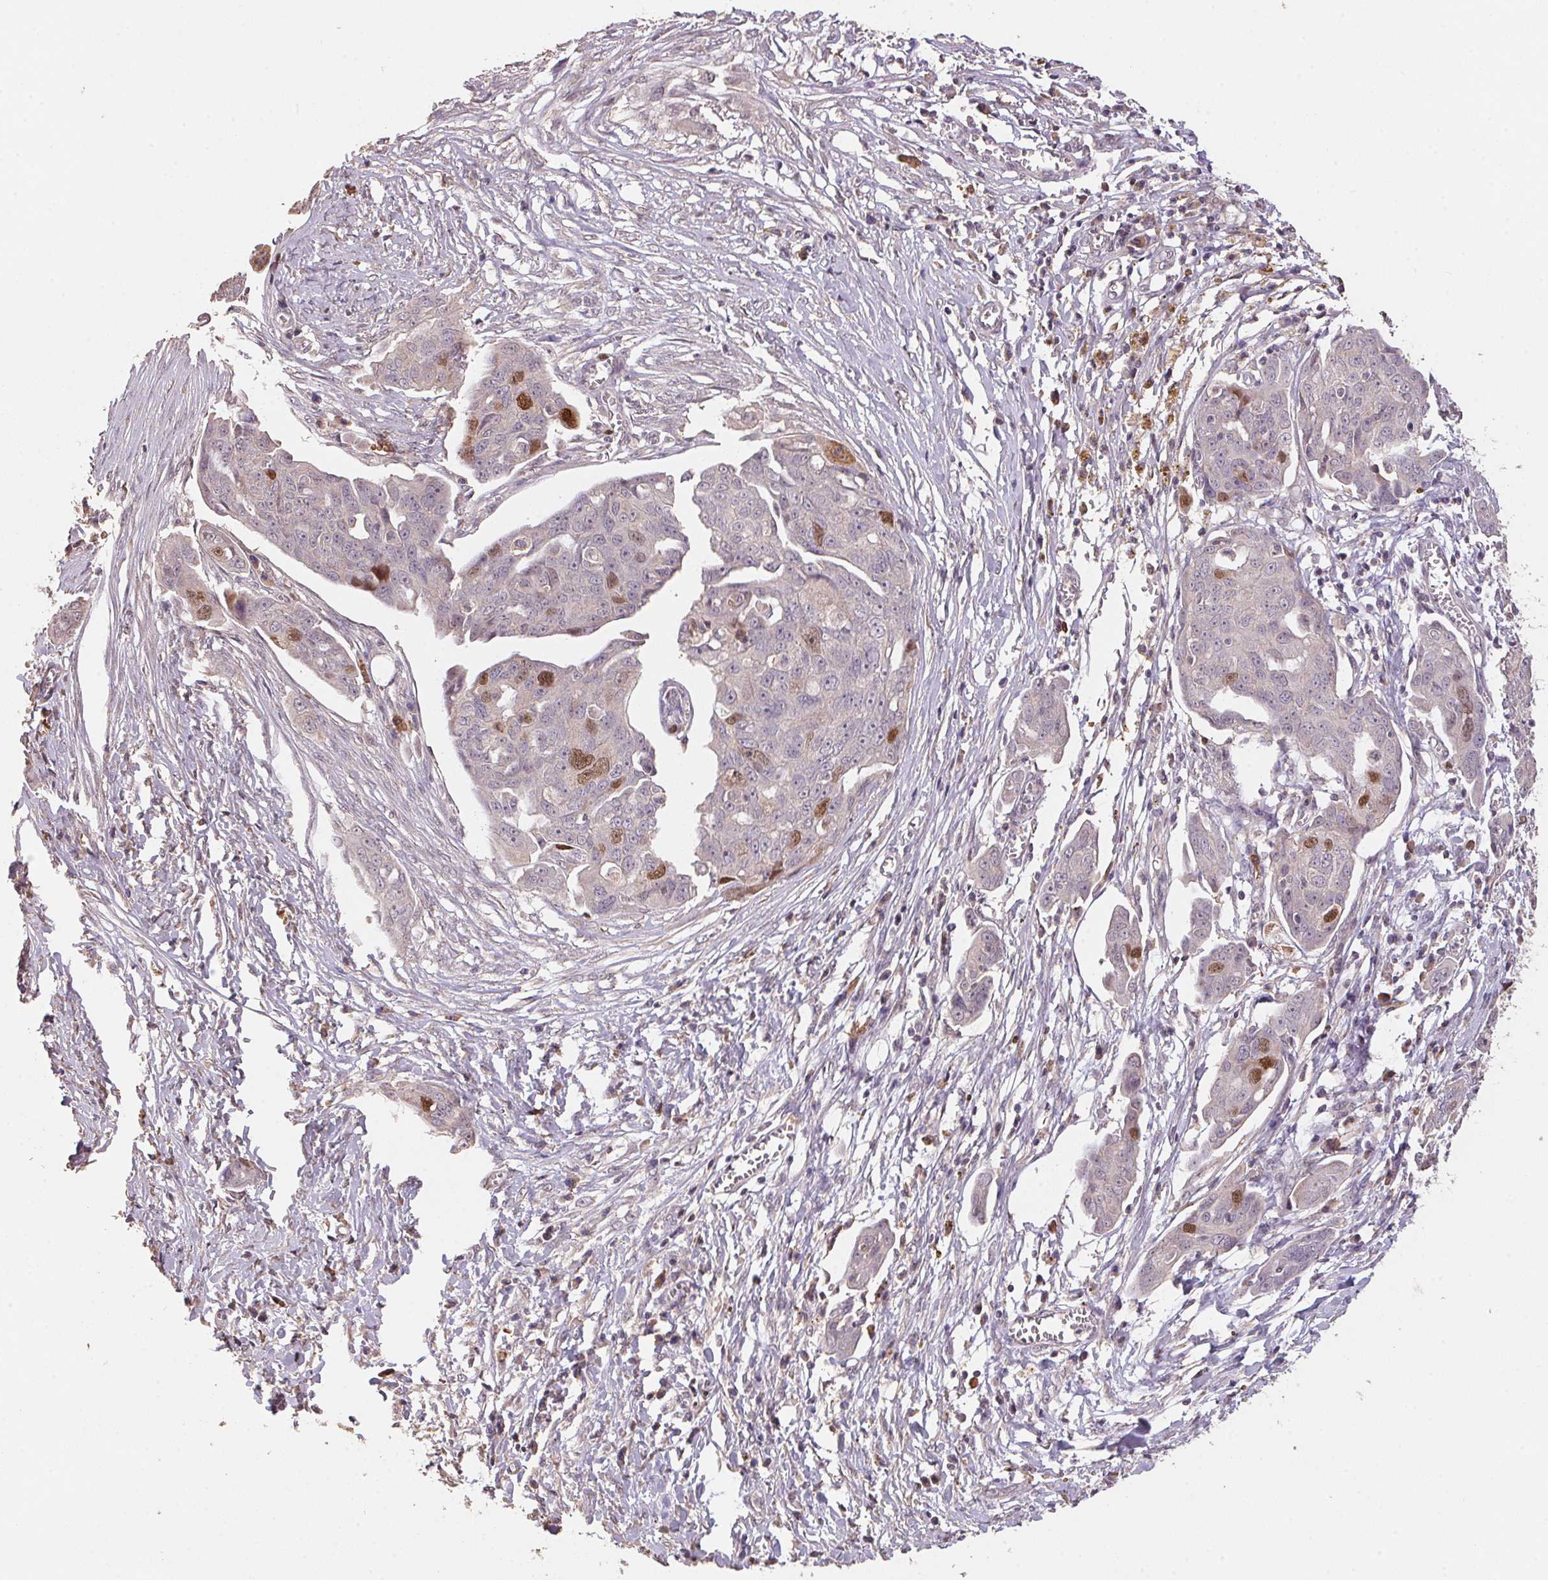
{"staining": {"intensity": "moderate", "quantity": "<25%", "location": "nuclear"}, "tissue": "ovarian cancer", "cell_type": "Tumor cells", "image_type": "cancer", "snomed": [{"axis": "morphology", "description": "Carcinoma, endometroid"}, {"axis": "topography", "description": "Ovary"}], "caption": "Ovarian endometroid carcinoma stained with a brown dye exhibits moderate nuclear positive expression in approximately <25% of tumor cells.", "gene": "CENPF", "patient": {"sex": "female", "age": 70}}